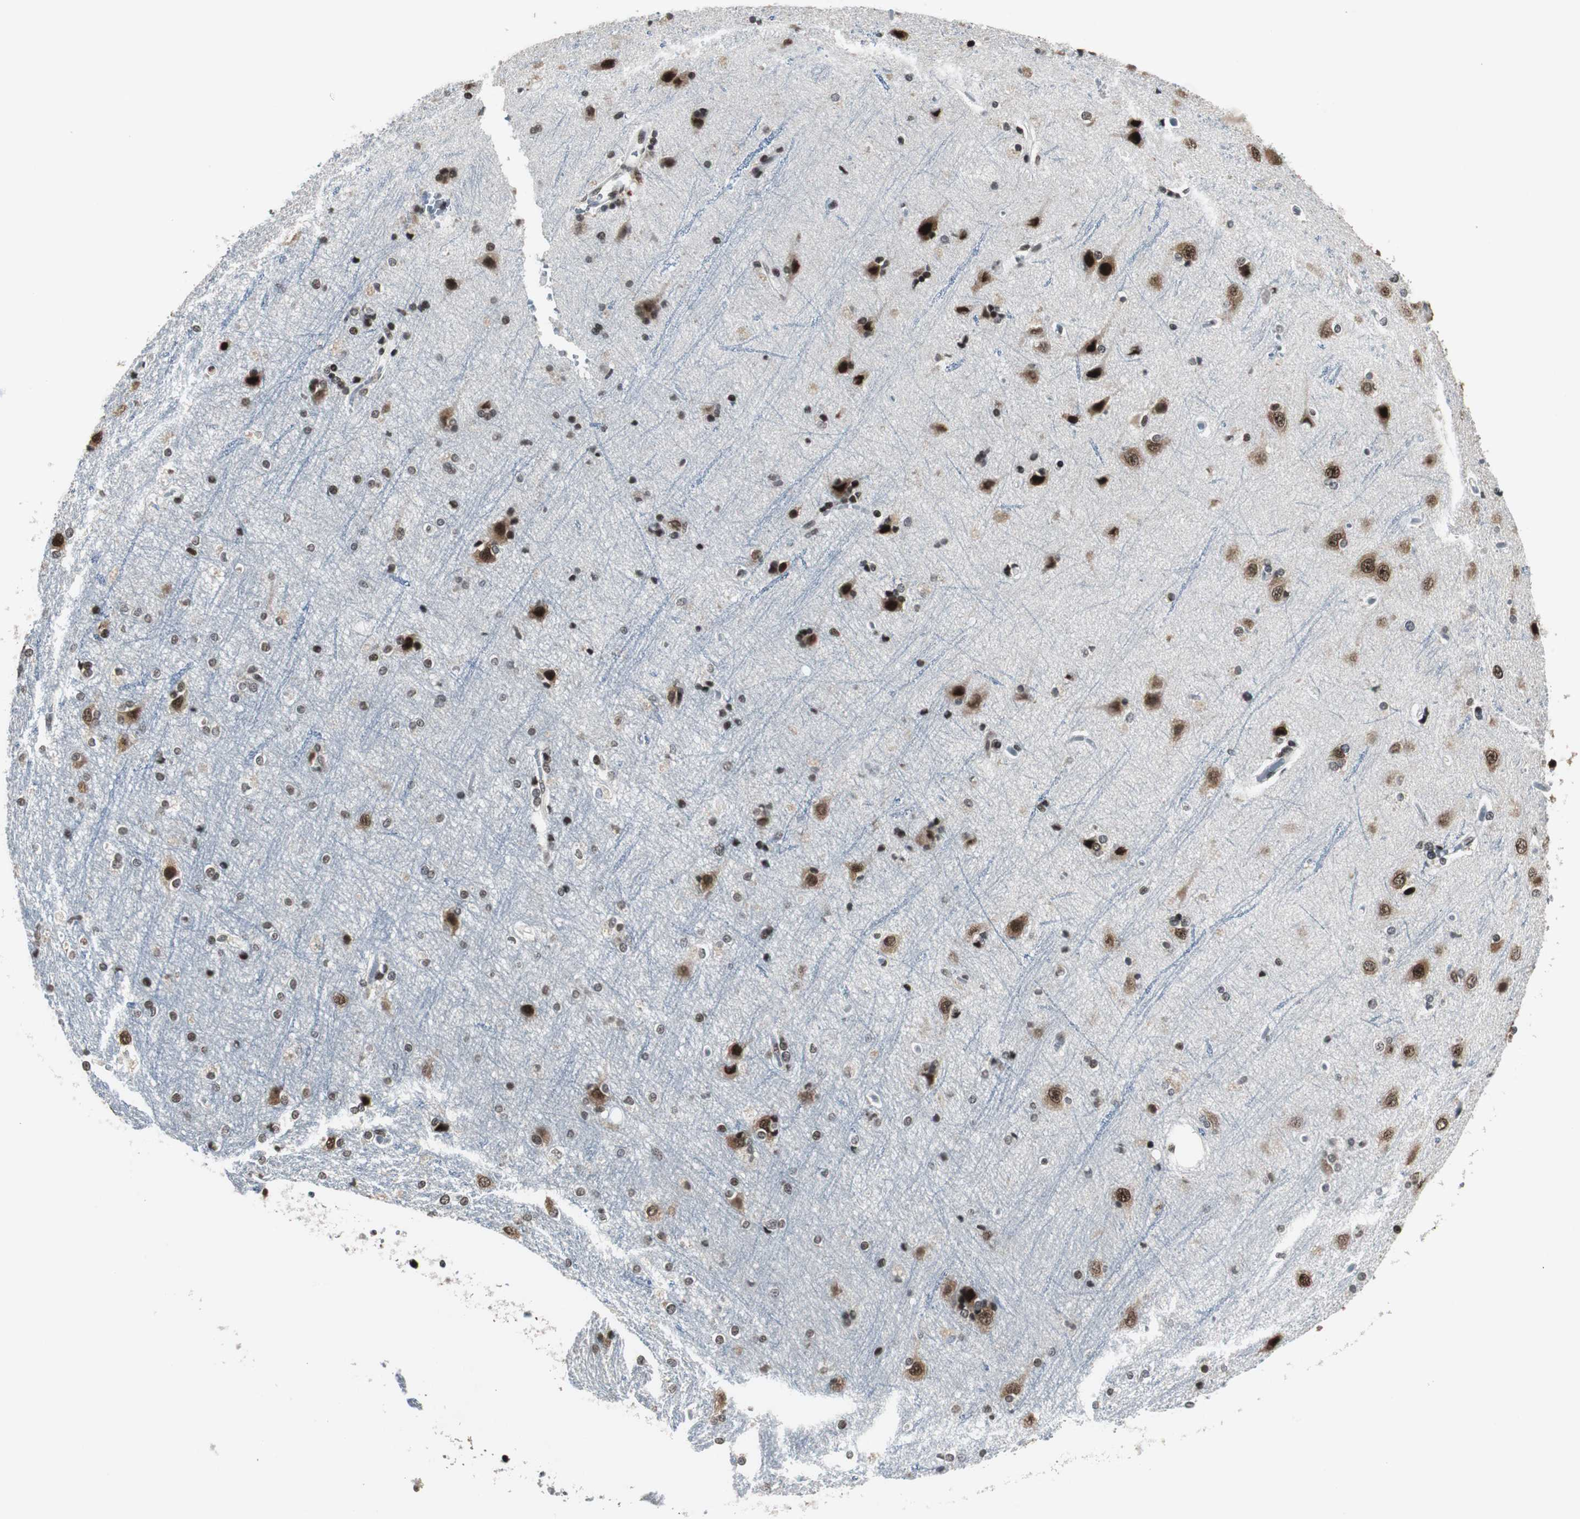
{"staining": {"intensity": "weak", "quantity": "25%-75%", "location": "nuclear"}, "tissue": "cerebral cortex", "cell_type": "Endothelial cells", "image_type": "normal", "snomed": [{"axis": "morphology", "description": "Normal tissue, NOS"}, {"axis": "topography", "description": "Cerebral cortex"}], "caption": "Immunohistochemistry (IHC) staining of benign cerebral cortex, which displays low levels of weak nuclear positivity in approximately 25%-75% of endothelial cells indicating weak nuclear protein expression. The staining was performed using DAB (3,3'-diaminobenzidine) (brown) for protein detection and nuclei were counterstained in hematoxylin (blue).", "gene": "CDK9", "patient": {"sex": "female", "age": 54}}